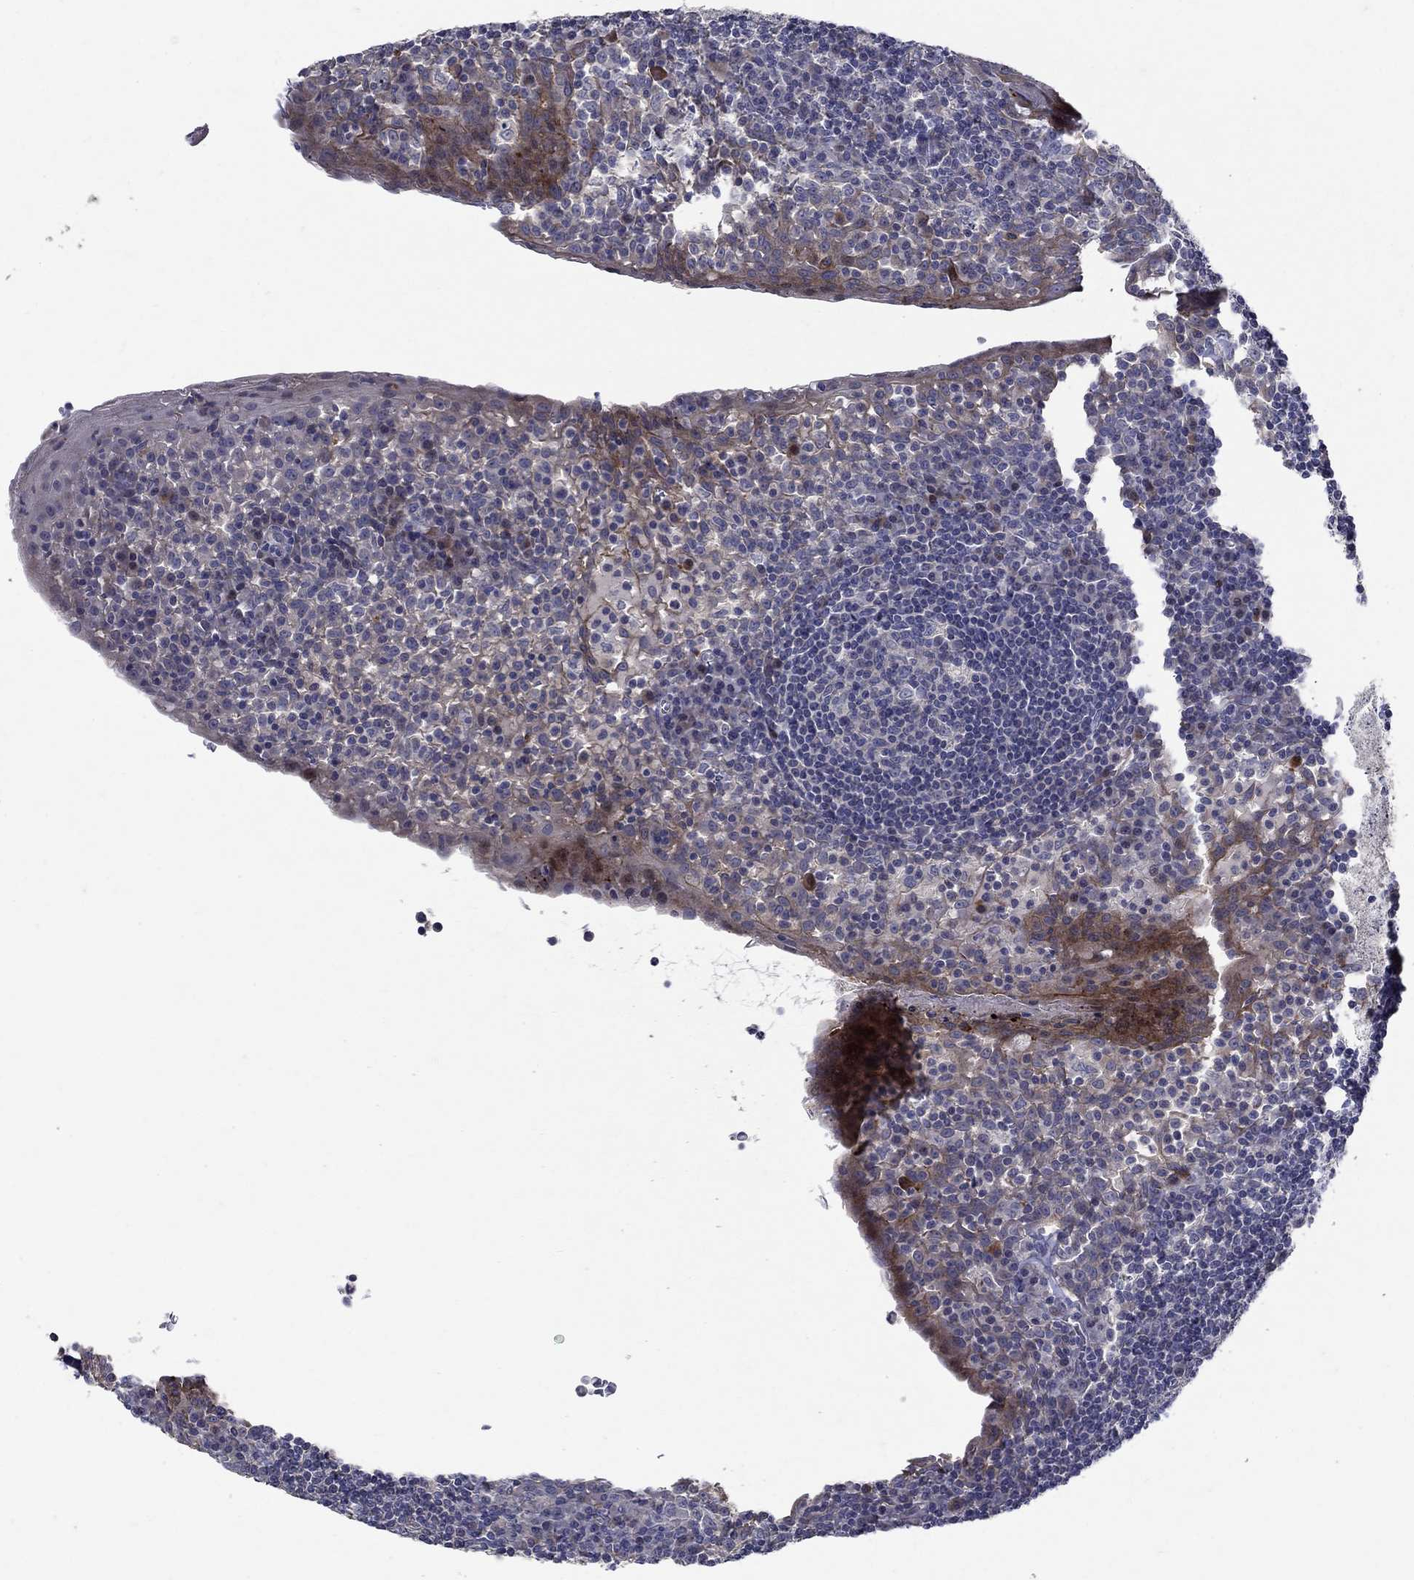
{"staining": {"intensity": "moderate", "quantity": "<25%", "location": "cytoplasmic/membranous"}, "tissue": "tonsil", "cell_type": "Germinal center cells", "image_type": "normal", "snomed": [{"axis": "morphology", "description": "Normal tissue, NOS"}, {"axis": "topography", "description": "Tonsil"}], "caption": "Immunohistochemical staining of unremarkable human tonsil exhibits low levels of moderate cytoplasmic/membranous expression in about <25% of germinal center cells.", "gene": "SLC7A1", "patient": {"sex": "female", "age": 13}}